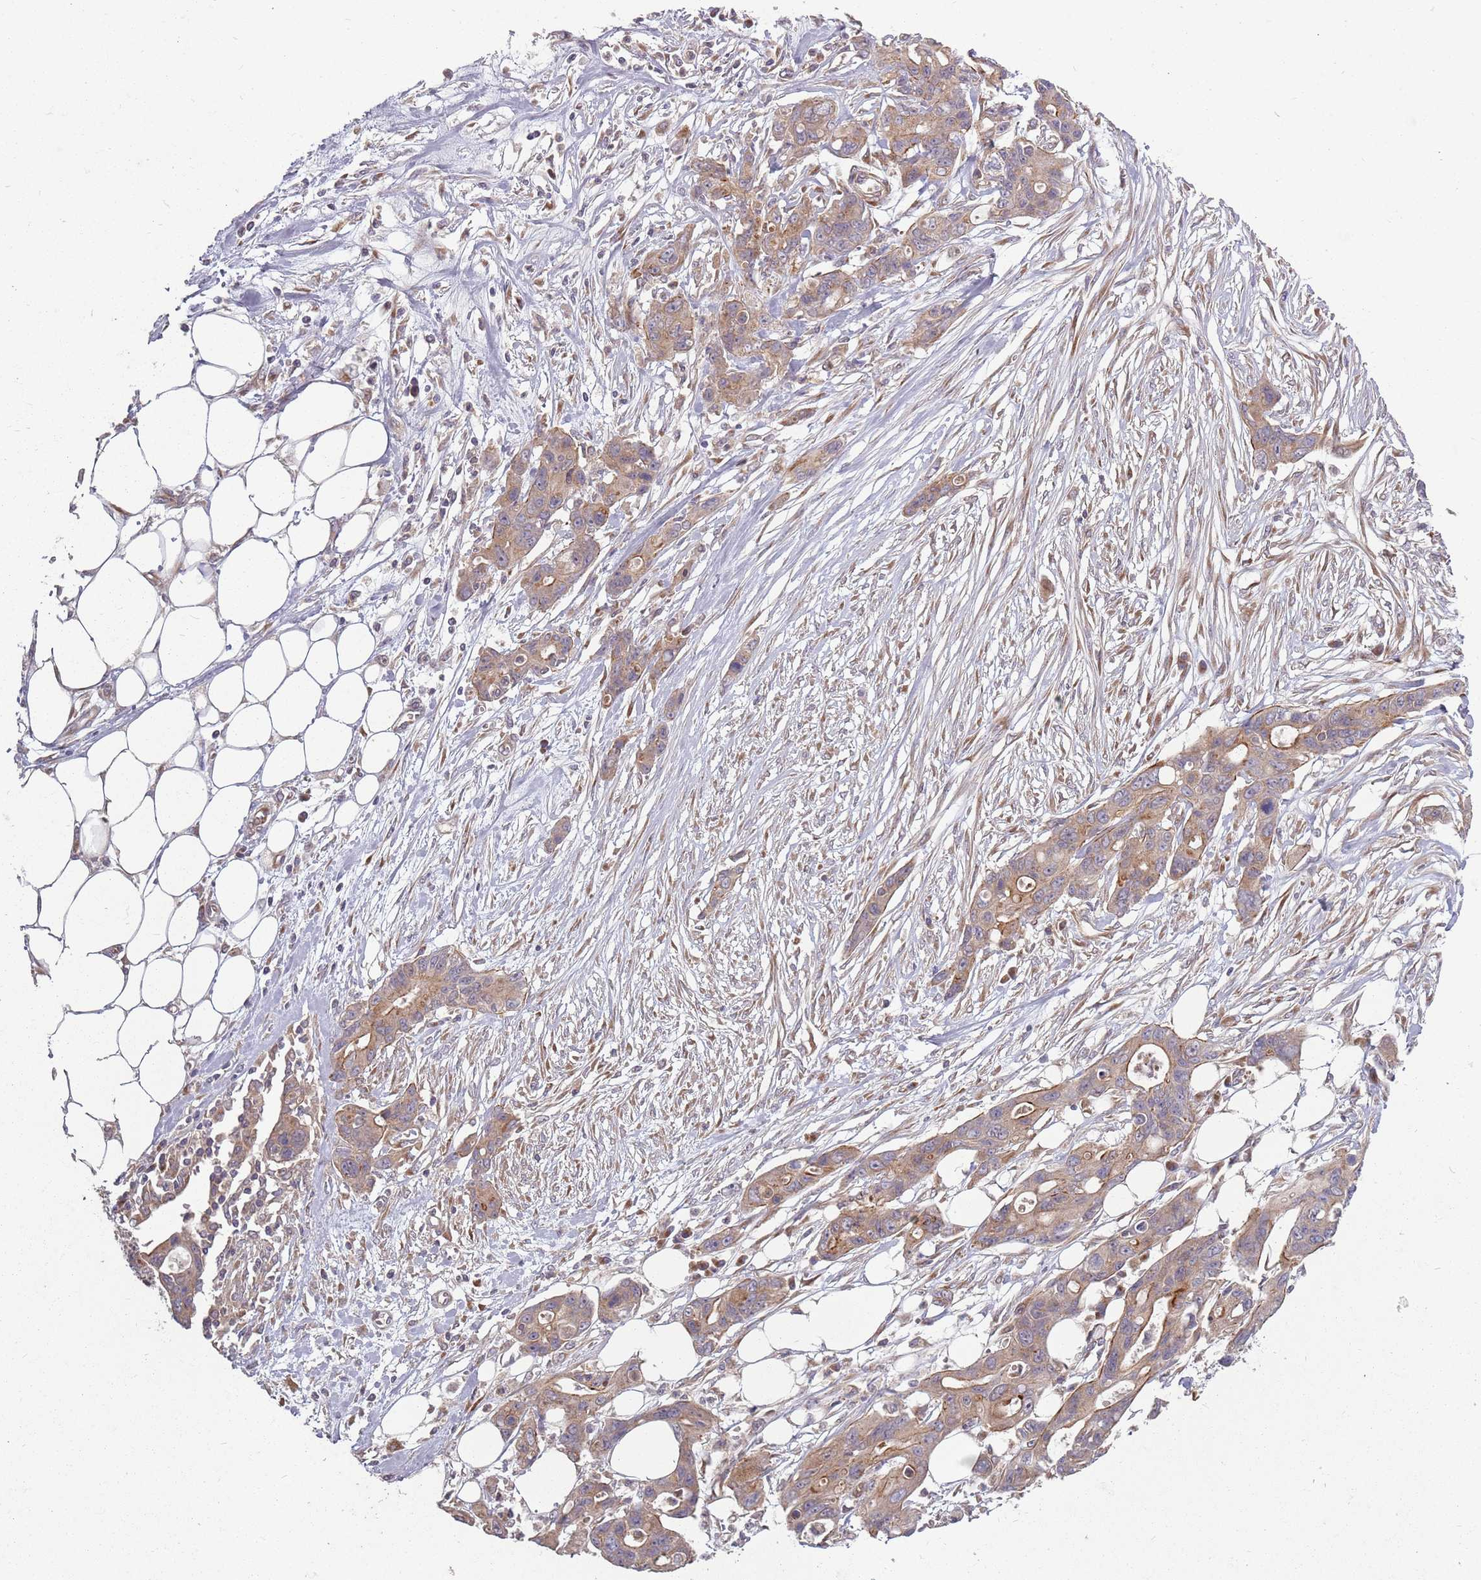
{"staining": {"intensity": "weak", "quantity": ">75%", "location": "cytoplasmic/membranous"}, "tissue": "ovarian cancer", "cell_type": "Tumor cells", "image_type": "cancer", "snomed": [{"axis": "morphology", "description": "Cystadenocarcinoma, mucinous, NOS"}, {"axis": "topography", "description": "Ovary"}], "caption": "This photomicrograph shows ovarian cancer stained with immunohistochemistry (IHC) to label a protein in brown. The cytoplasmic/membranous of tumor cells show weak positivity for the protein. Nuclei are counter-stained blue.", "gene": "PLD6", "patient": {"sex": "female", "age": 70}}